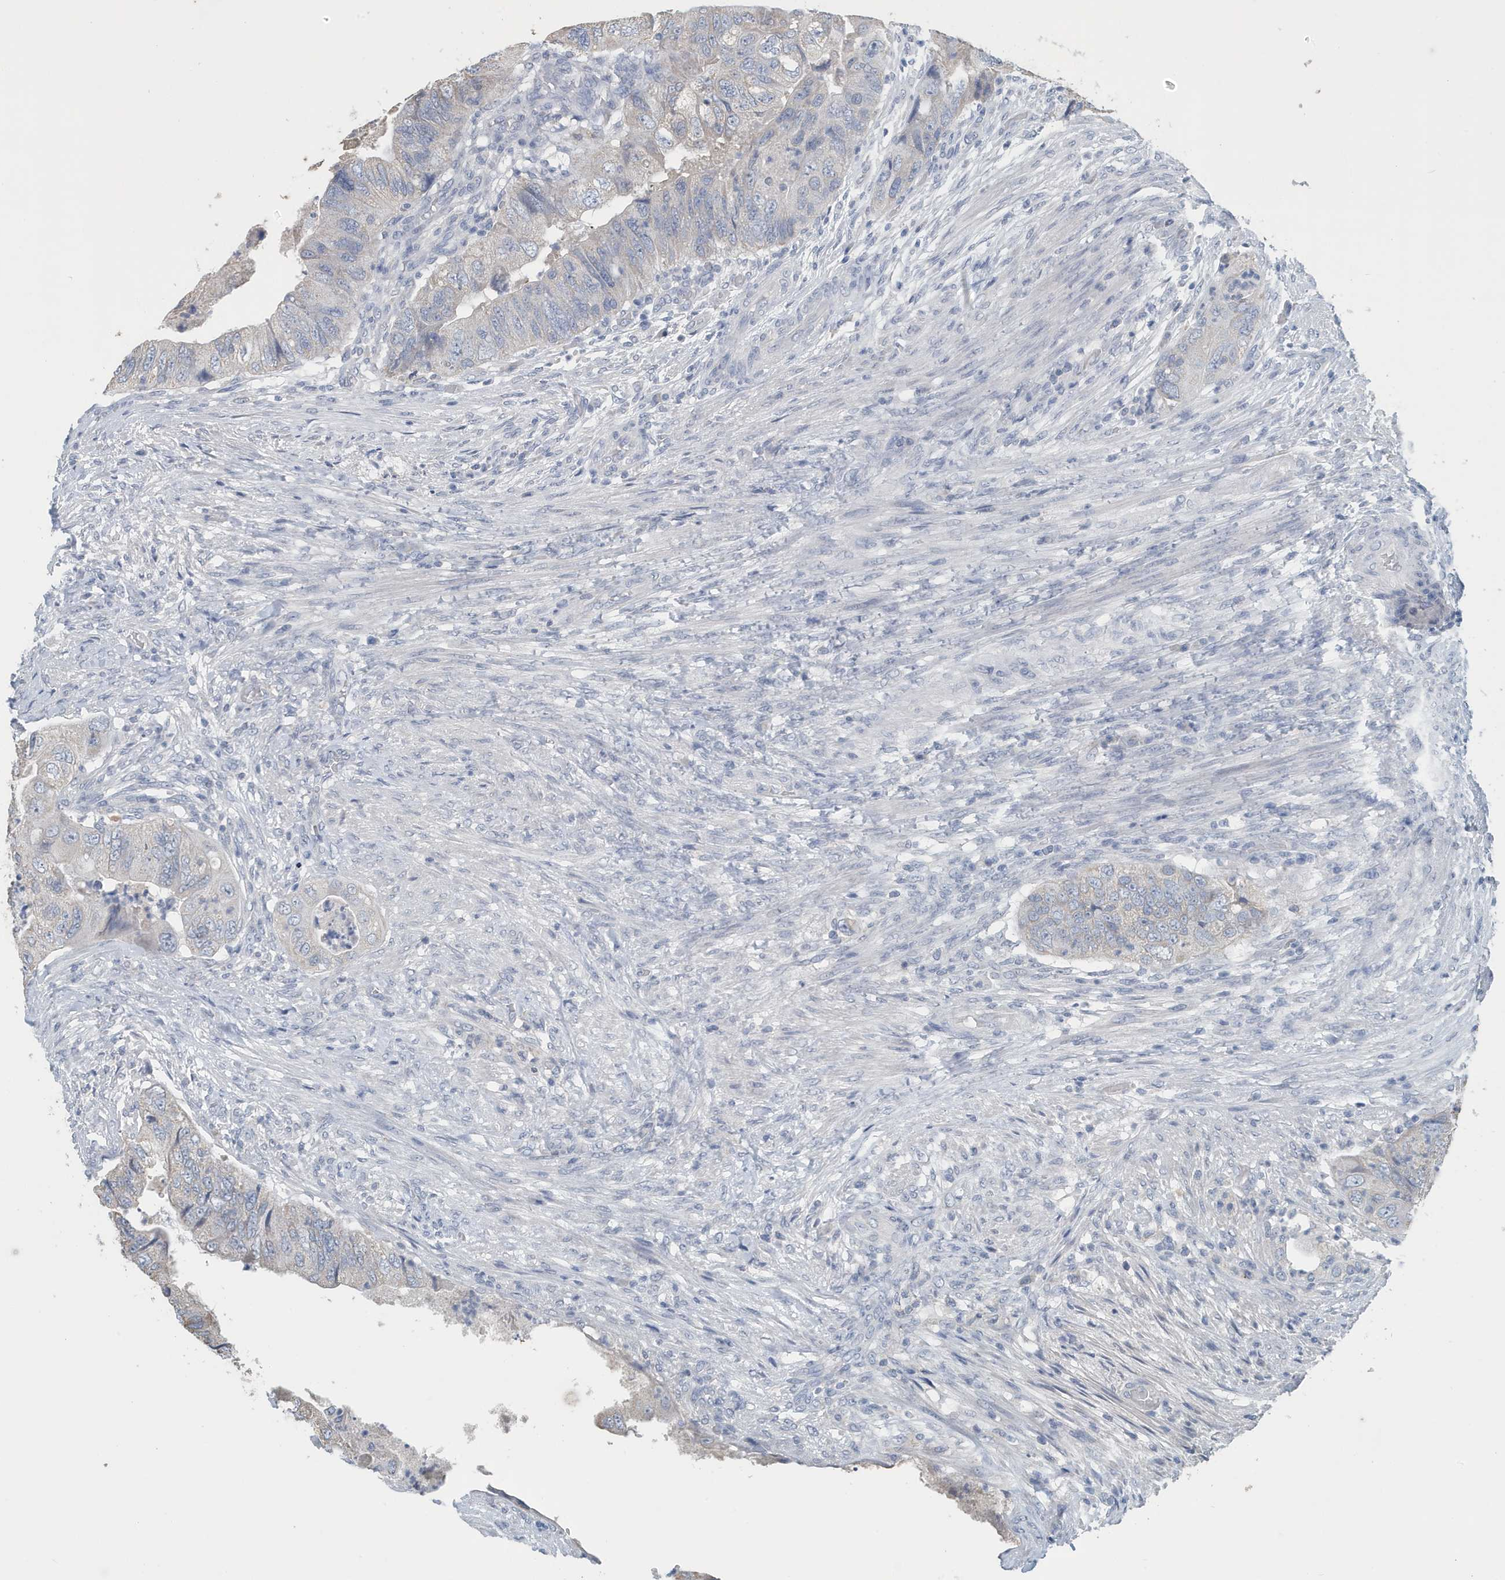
{"staining": {"intensity": "negative", "quantity": "none", "location": "none"}, "tissue": "colorectal cancer", "cell_type": "Tumor cells", "image_type": "cancer", "snomed": [{"axis": "morphology", "description": "Adenocarcinoma, NOS"}, {"axis": "topography", "description": "Rectum"}], "caption": "Colorectal cancer (adenocarcinoma) was stained to show a protein in brown. There is no significant expression in tumor cells.", "gene": "UGT2B4", "patient": {"sex": "male", "age": 63}}